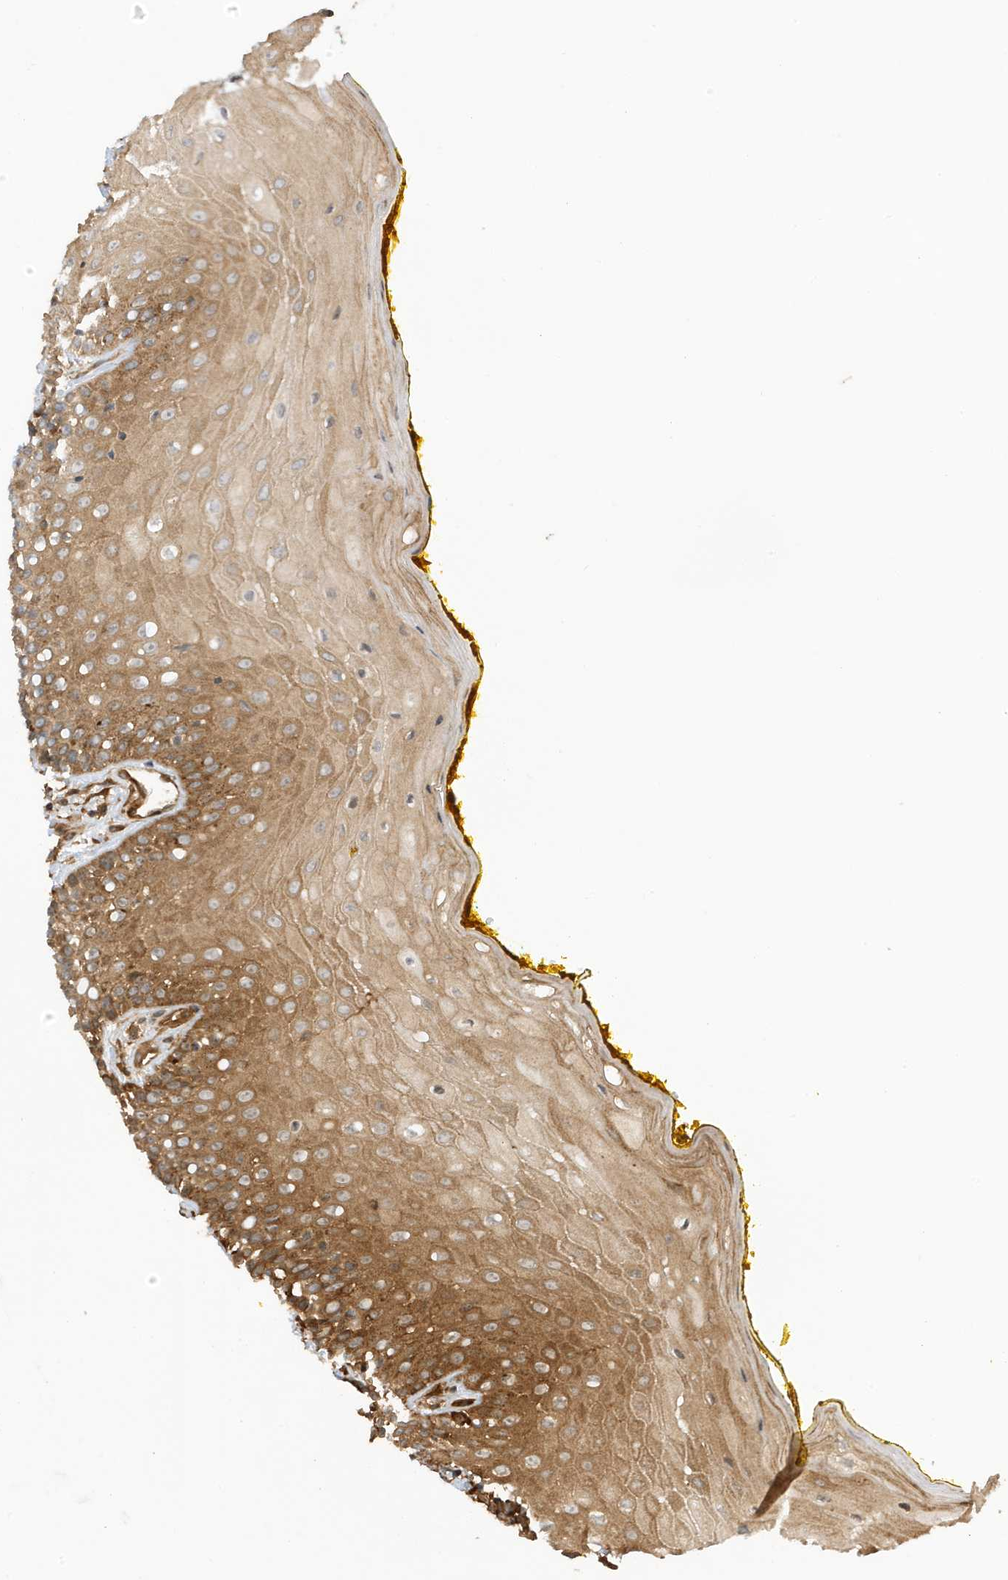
{"staining": {"intensity": "moderate", "quantity": ">75%", "location": "cytoplasmic/membranous"}, "tissue": "oral mucosa", "cell_type": "Squamous epithelial cells", "image_type": "normal", "snomed": [{"axis": "morphology", "description": "Normal tissue, NOS"}, {"axis": "morphology", "description": "Squamous cell carcinoma, NOS"}, {"axis": "topography", "description": "Oral tissue"}, {"axis": "topography", "description": "Head-Neck"}], "caption": "Protein analysis of benign oral mucosa displays moderate cytoplasmic/membranous positivity in approximately >75% of squamous epithelial cells. The protein of interest is stained brown, and the nuclei are stained in blue (DAB IHC with brightfield microscopy, high magnification).", "gene": "CDC42EP3", "patient": {"sex": "female", "age": 70}}